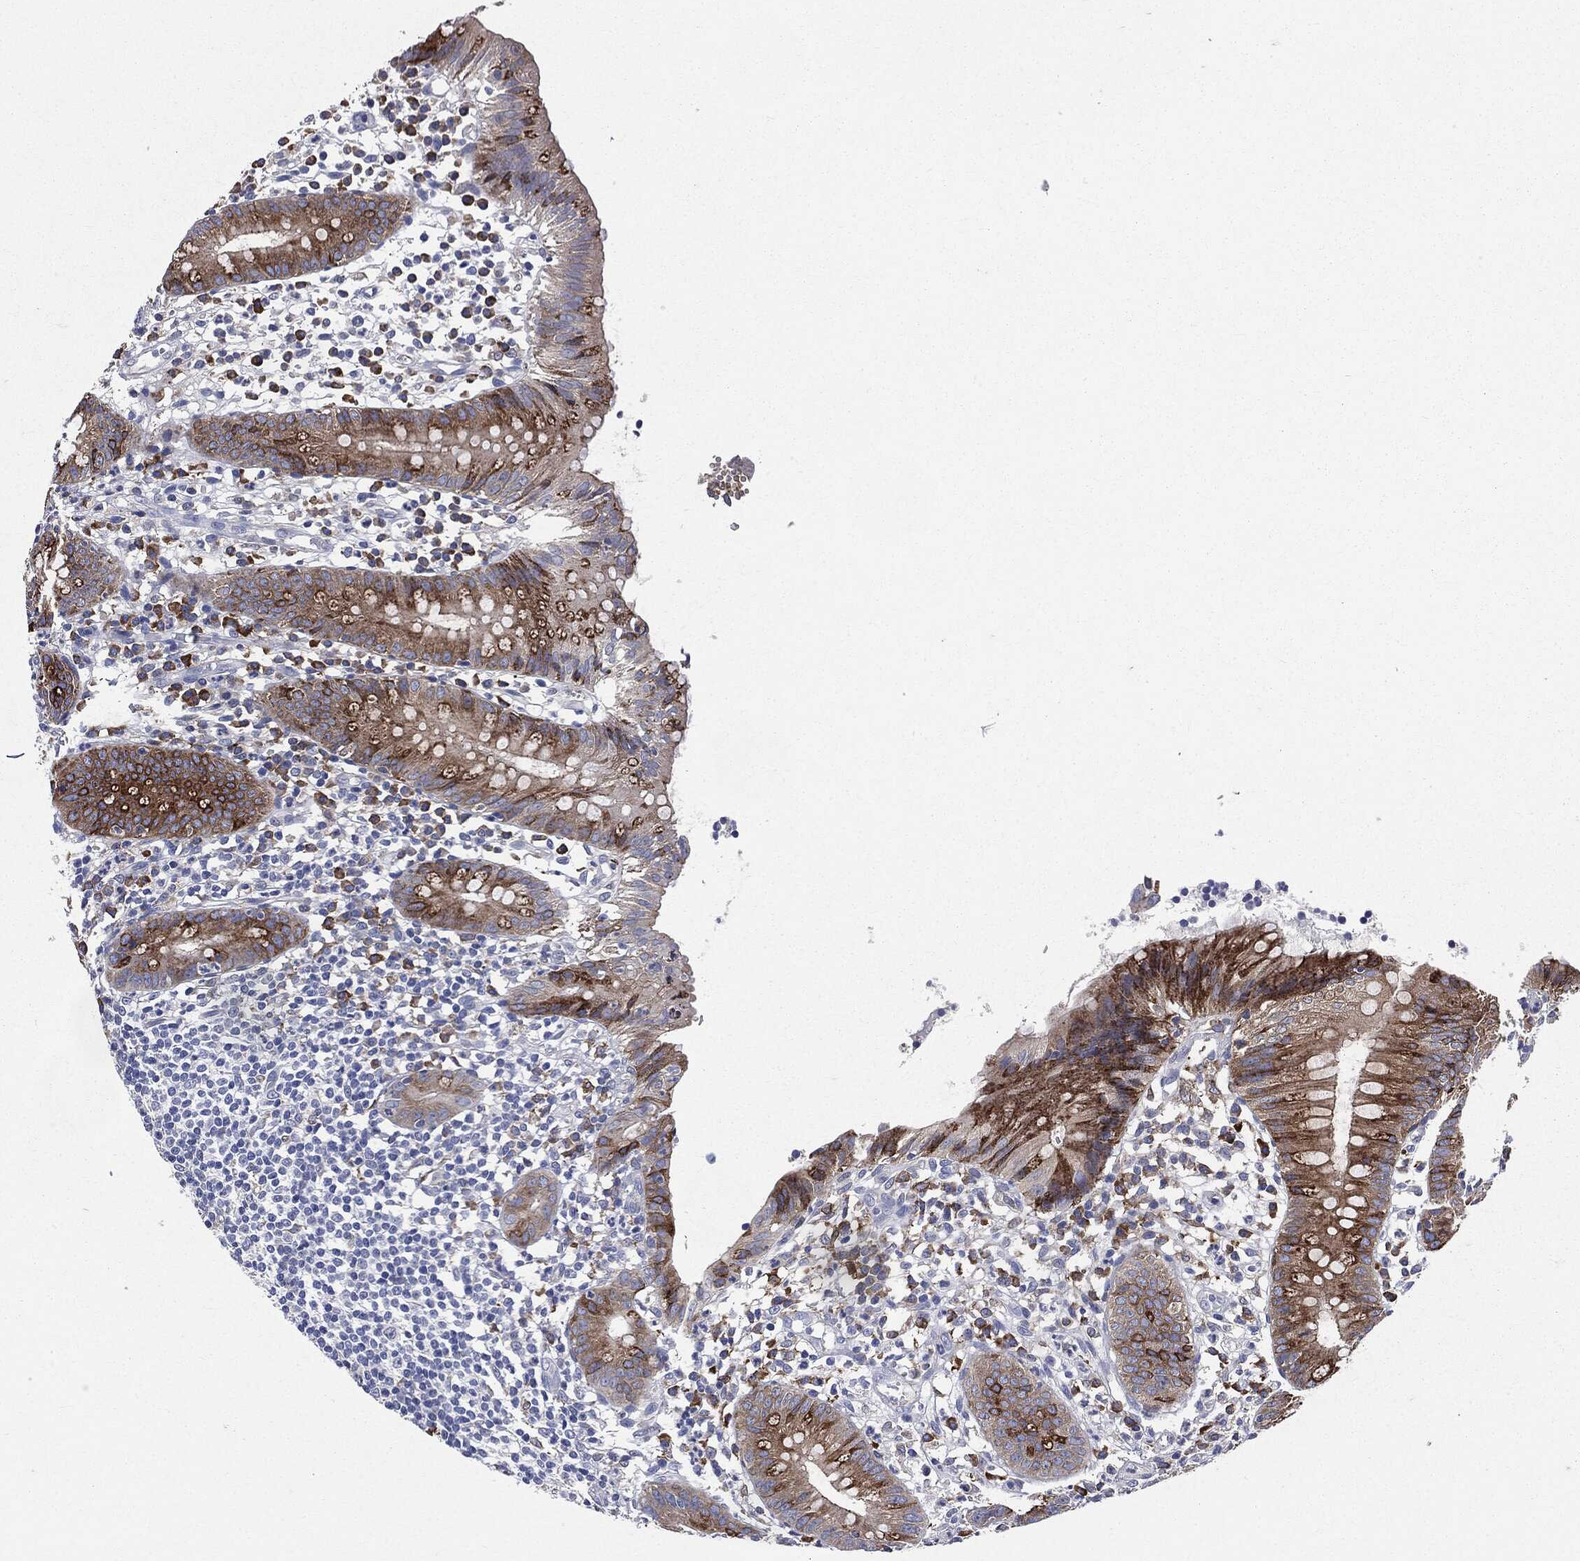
{"staining": {"intensity": "strong", "quantity": "25%-75%", "location": "cytoplasmic/membranous,nuclear"}, "tissue": "appendix", "cell_type": "Glandular cells", "image_type": "normal", "snomed": [{"axis": "morphology", "description": "Normal tissue, NOS"}, {"axis": "topography", "description": "Appendix"}], "caption": "This is a photomicrograph of IHC staining of unremarkable appendix, which shows strong expression in the cytoplasmic/membranous,nuclear of glandular cells.", "gene": "PTGS2", "patient": {"sex": "female", "age": 40}}